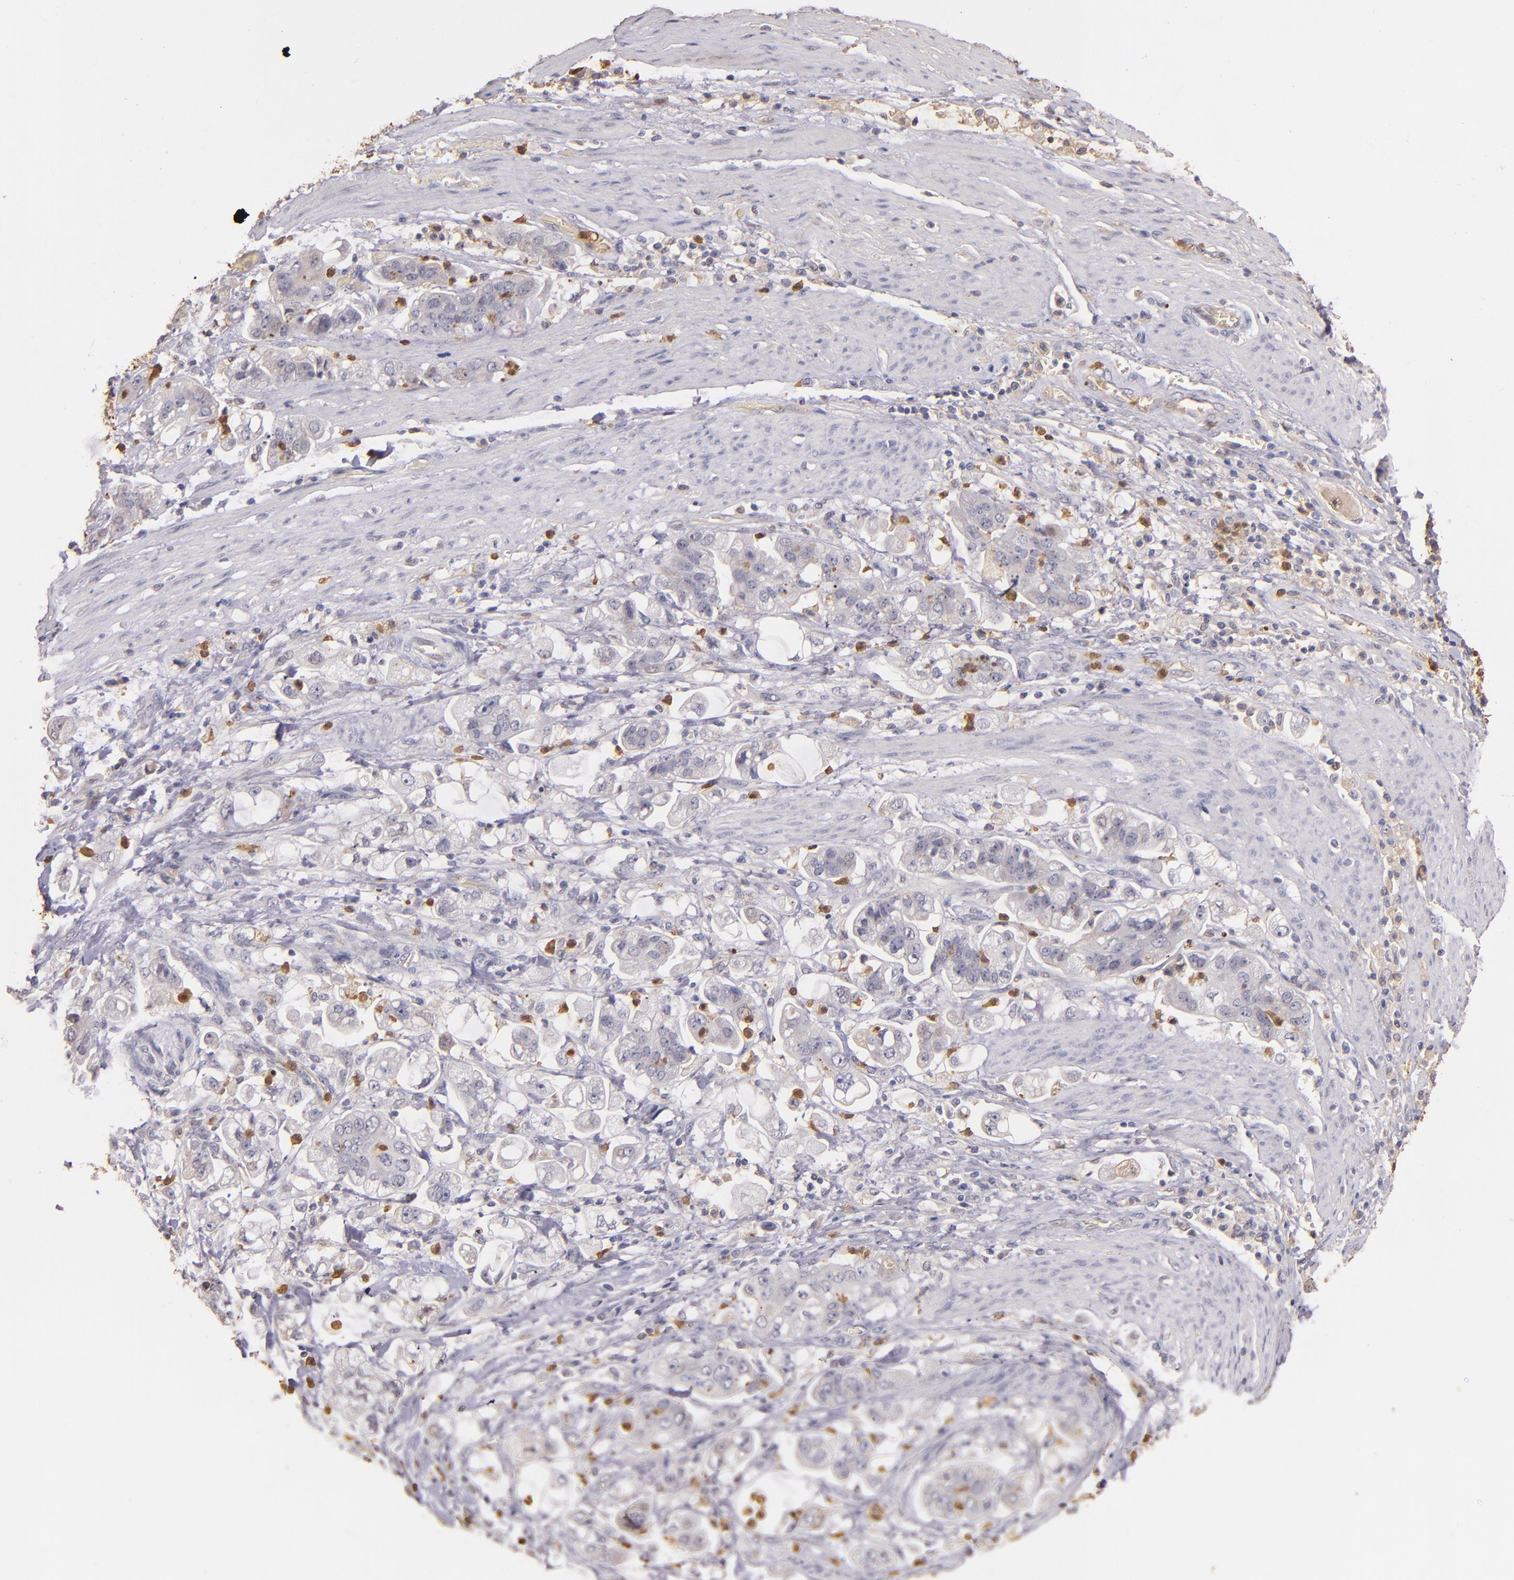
{"staining": {"intensity": "weak", "quantity": "<25%", "location": "cytoplasmic/membranous"}, "tissue": "stomach cancer", "cell_type": "Tumor cells", "image_type": "cancer", "snomed": [{"axis": "morphology", "description": "Adenocarcinoma, NOS"}, {"axis": "topography", "description": "Stomach"}], "caption": "There is no significant positivity in tumor cells of adenocarcinoma (stomach). The staining was performed using DAB (3,3'-diaminobenzidine) to visualize the protein expression in brown, while the nuclei were stained in blue with hematoxylin (Magnification: 20x).", "gene": "PTS", "patient": {"sex": "male", "age": 62}}